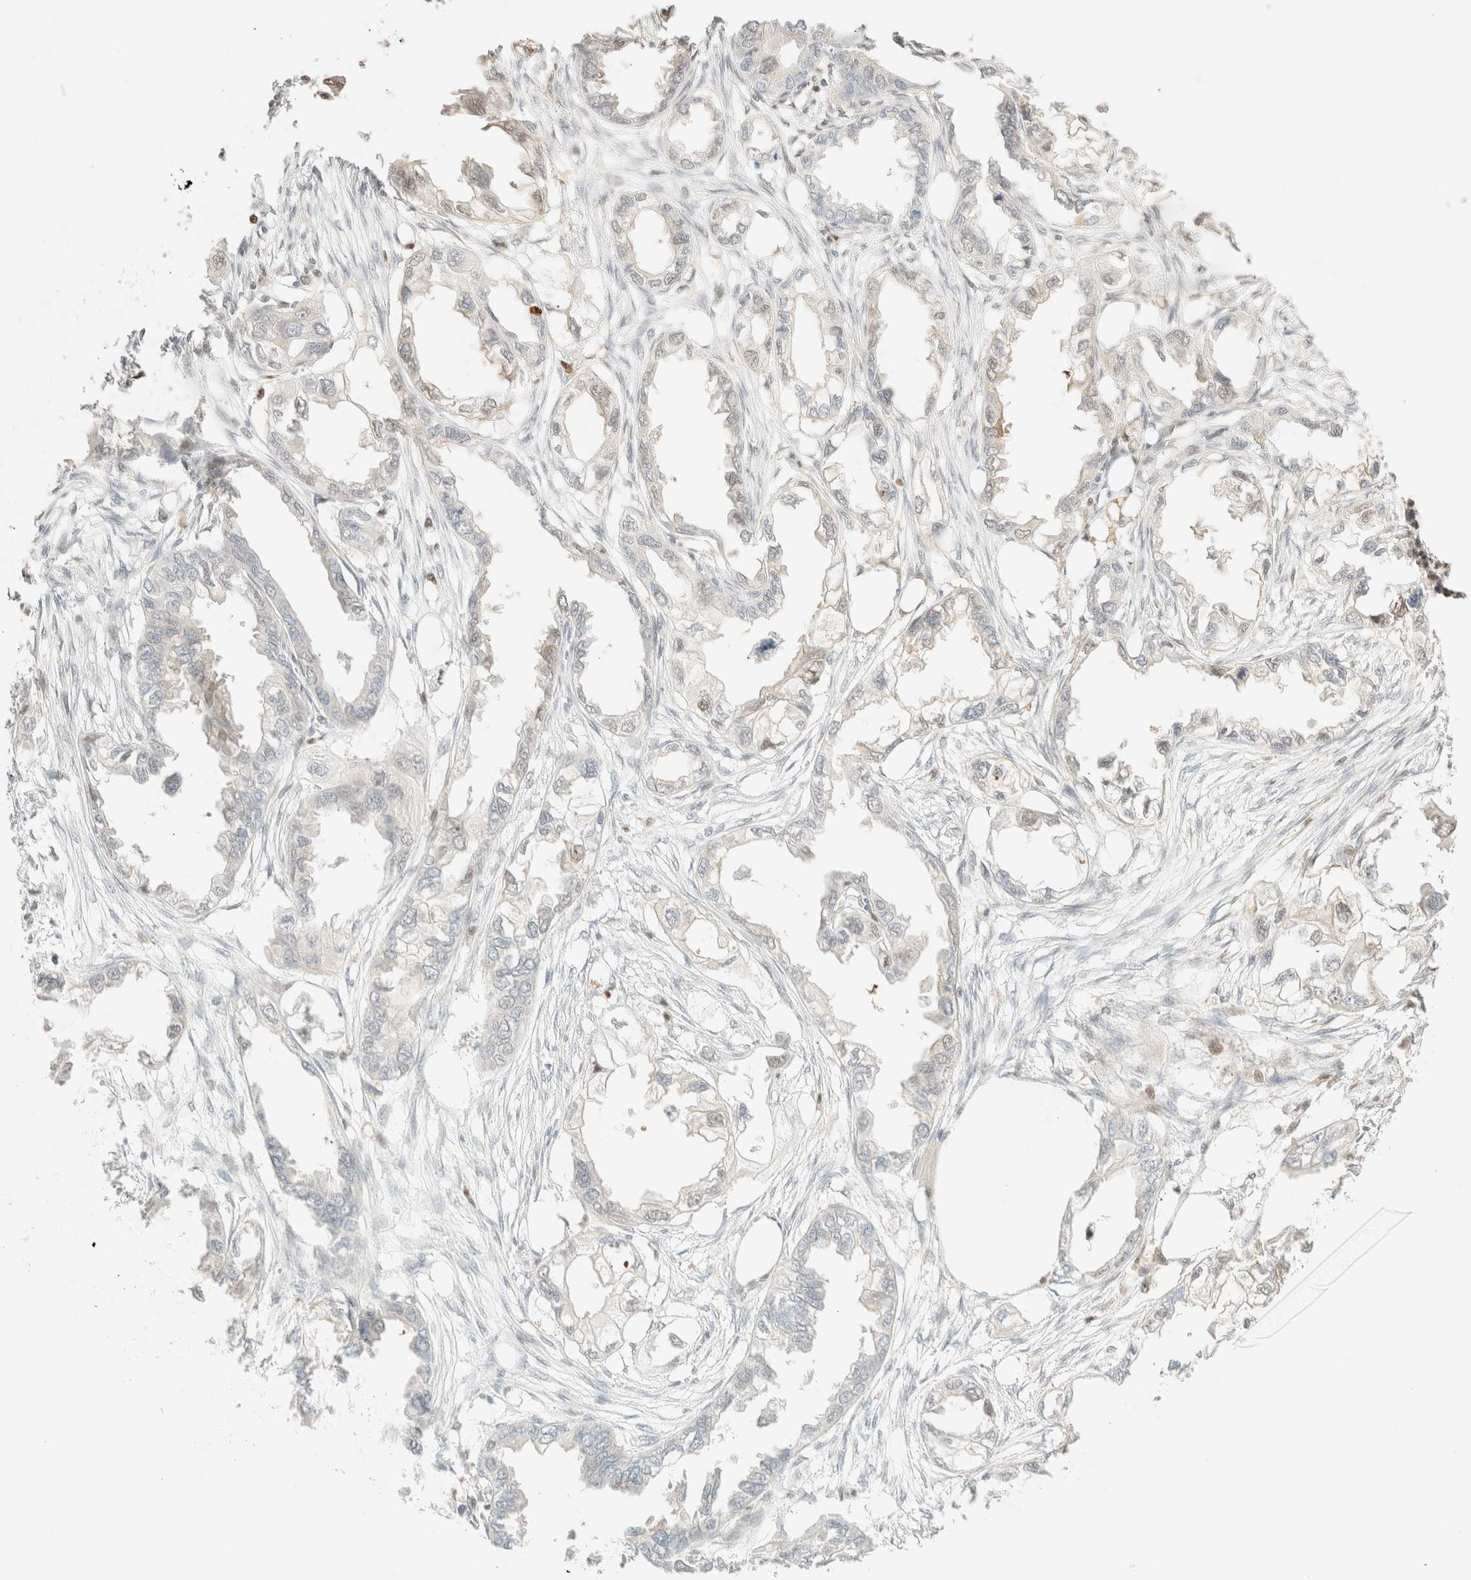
{"staining": {"intensity": "negative", "quantity": "none", "location": "none"}, "tissue": "endometrial cancer", "cell_type": "Tumor cells", "image_type": "cancer", "snomed": [{"axis": "morphology", "description": "Adenocarcinoma, NOS"}, {"axis": "morphology", "description": "Adenocarcinoma, metastatic, NOS"}, {"axis": "topography", "description": "Adipose tissue"}, {"axis": "topography", "description": "Endometrium"}], "caption": "There is no significant staining in tumor cells of endometrial adenocarcinoma.", "gene": "TSR1", "patient": {"sex": "female", "age": 67}}